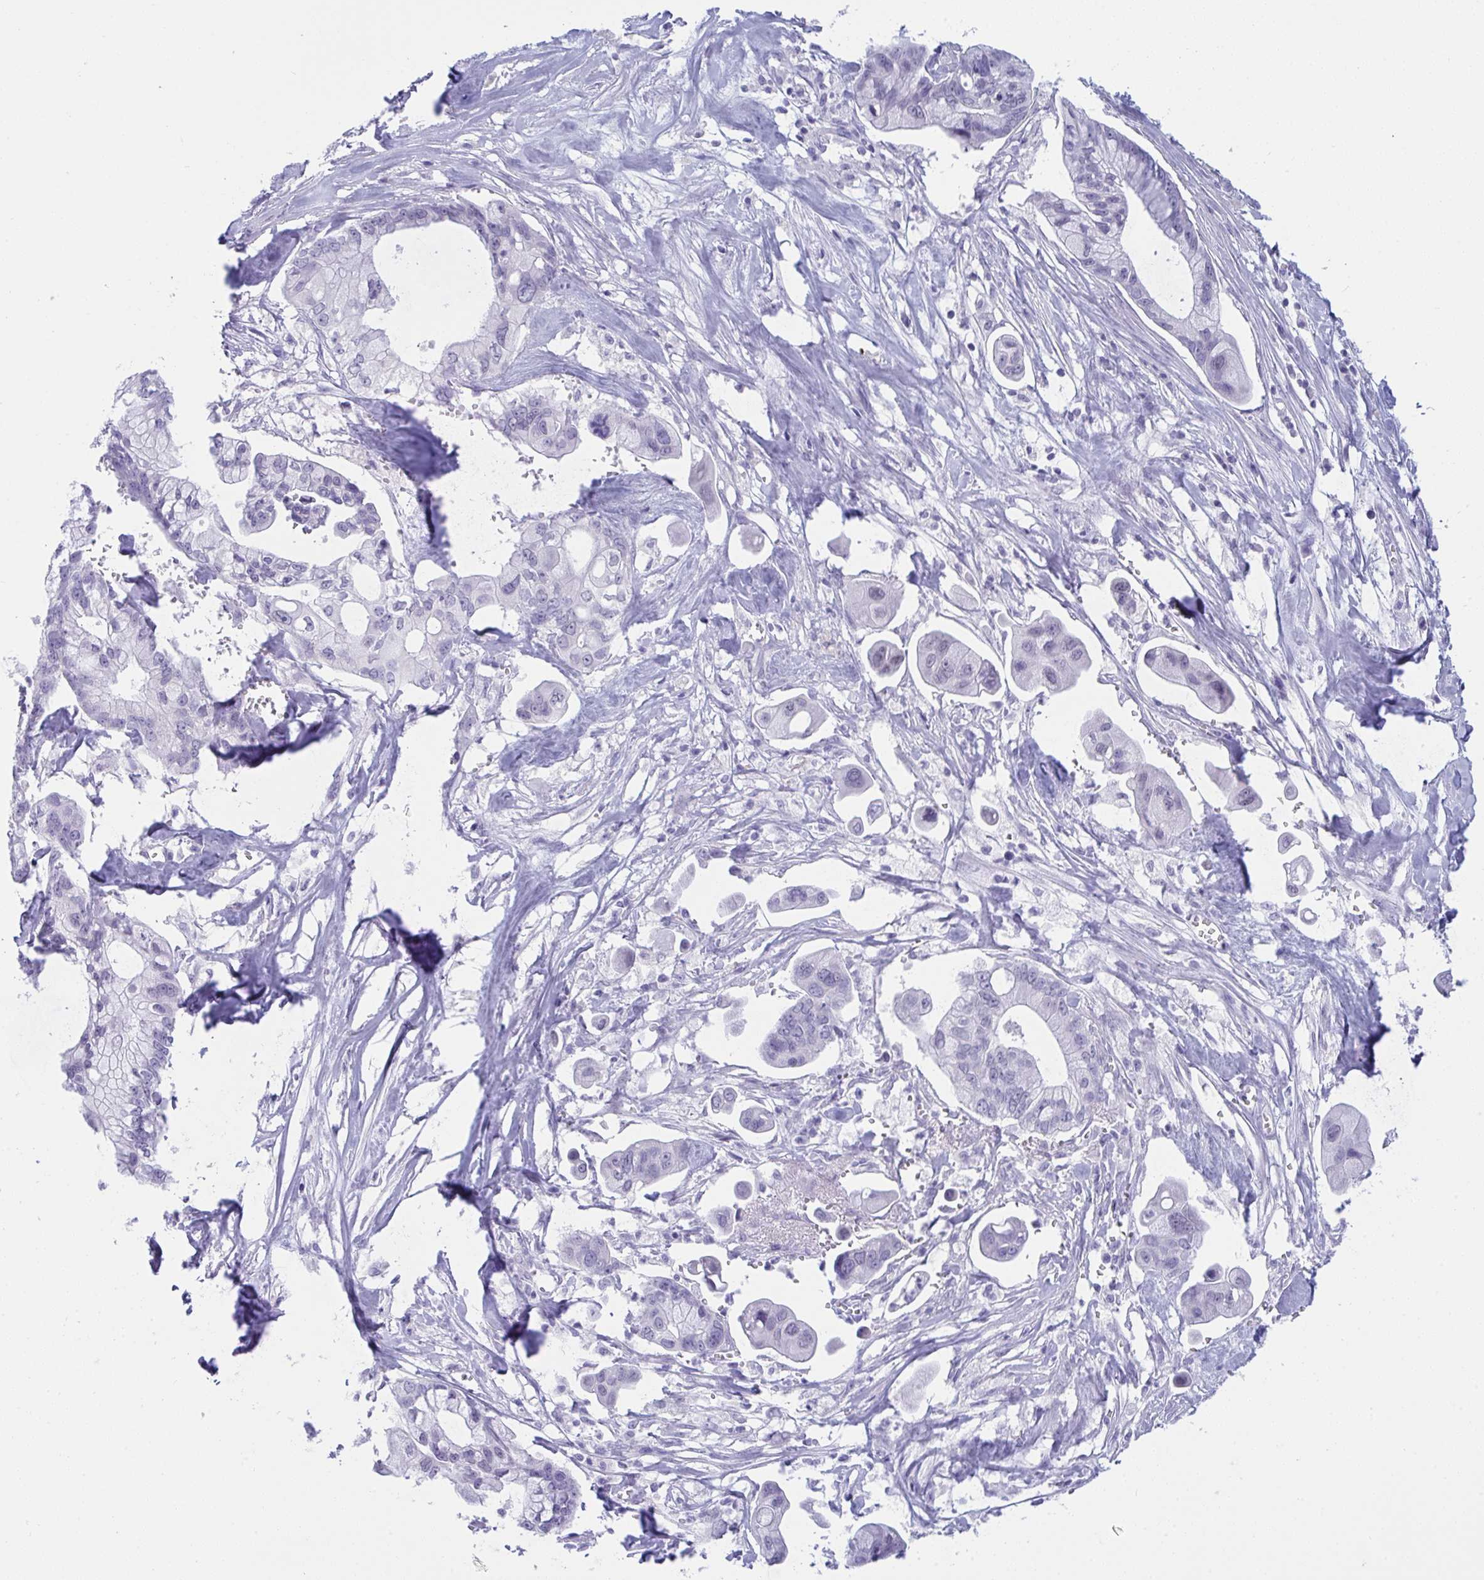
{"staining": {"intensity": "negative", "quantity": "none", "location": "none"}, "tissue": "pancreatic cancer", "cell_type": "Tumor cells", "image_type": "cancer", "snomed": [{"axis": "morphology", "description": "Adenocarcinoma, NOS"}, {"axis": "topography", "description": "Pancreas"}], "caption": "Immunohistochemistry of human pancreatic cancer displays no positivity in tumor cells.", "gene": "PRDM9", "patient": {"sex": "male", "age": 68}}